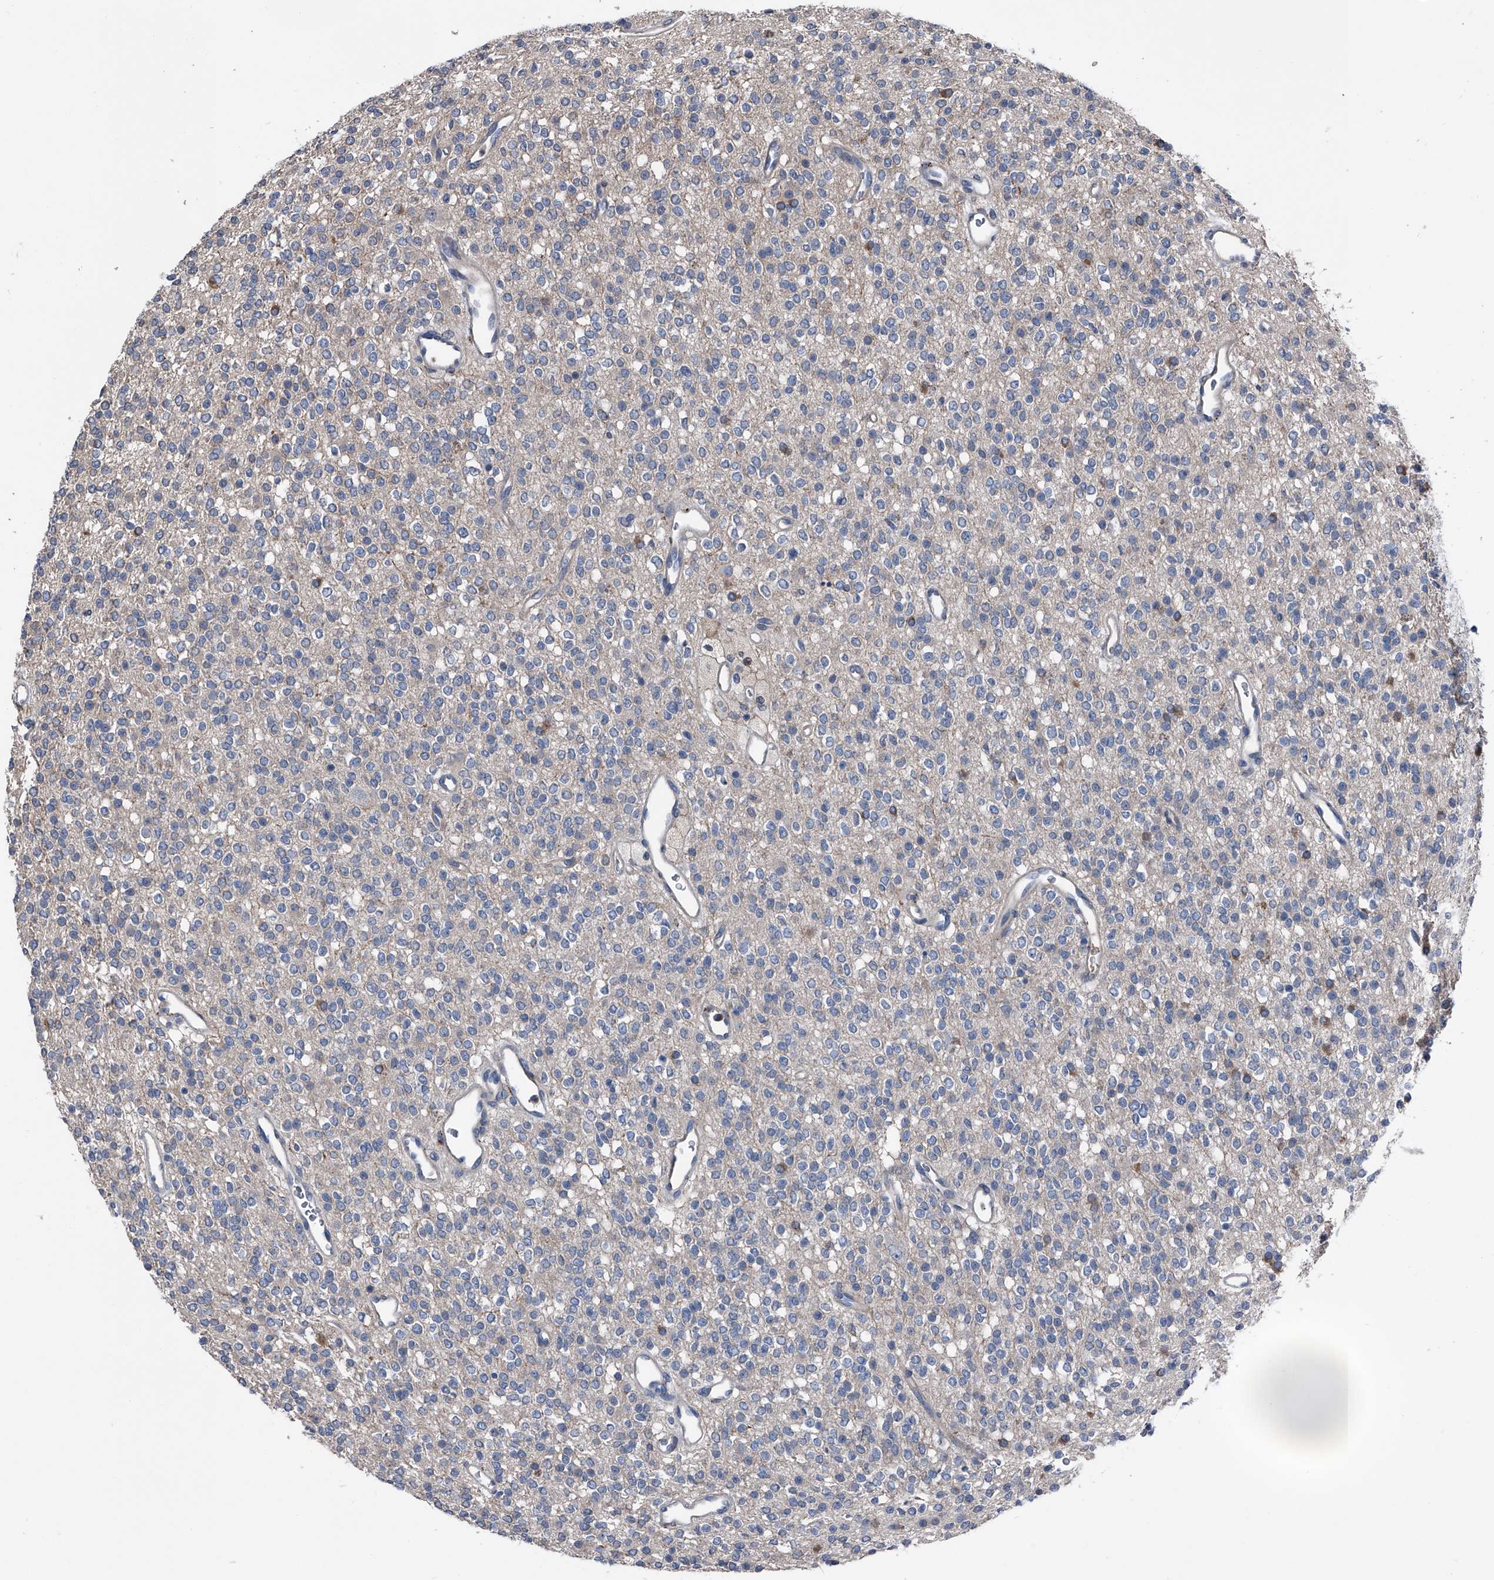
{"staining": {"intensity": "negative", "quantity": "none", "location": "none"}, "tissue": "glioma", "cell_type": "Tumor cells", "image_type": "cancer", "snomed": [{"axis": "morphology", "description": "Glioma, malignant, High grade"}, {"axis": "topography", "description": "Brain"}], "caption": "The immunohistochemistry histopathology image has no significant expression in tumor cells of glioma tissue.", "gene": "KIF13A", "patient": {"sex": "male", "age": 34}}